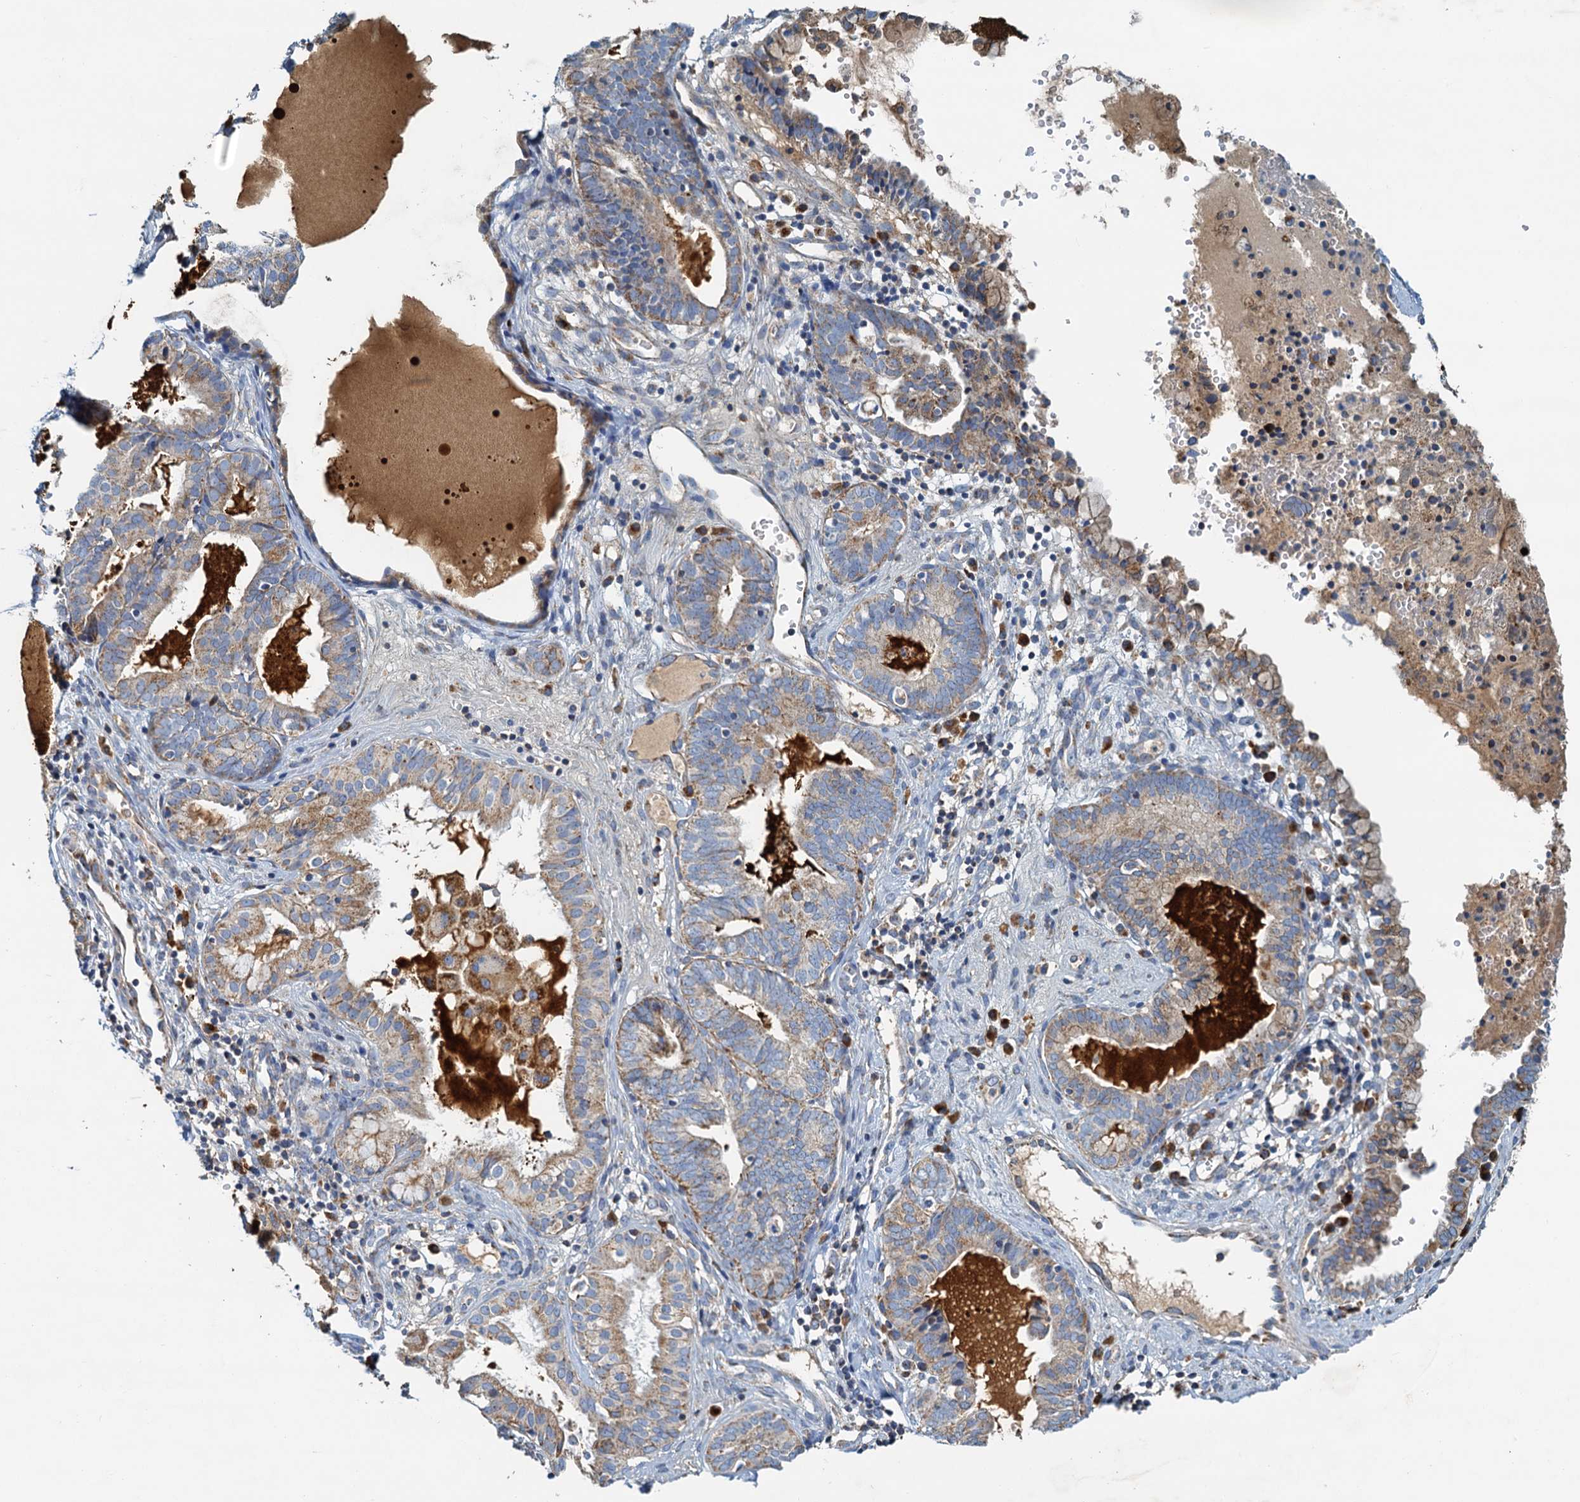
{"staining": {"intensity": "moderate", "quantity": "<25%", "location": "cytoplasmic/membranous"}, "tissue": "endometrial cancer", "cell_type": "Tumor cells", "image_type": "cancer", "snomed": [{"axis": "morphology", "description": "Adenocarcinoma, NOS"}, {"axis": "topography", "description": "Endometrium"}], "caption": "Immunohistochemical staining of human endometrial cancer (adenocarcinoma) shows low levels of moderate cytoplasmic/membranous protein positivity in about <25% of tumor cells.", "gene": "POC1A", "patient": {"sex": "female", "age": 79}}